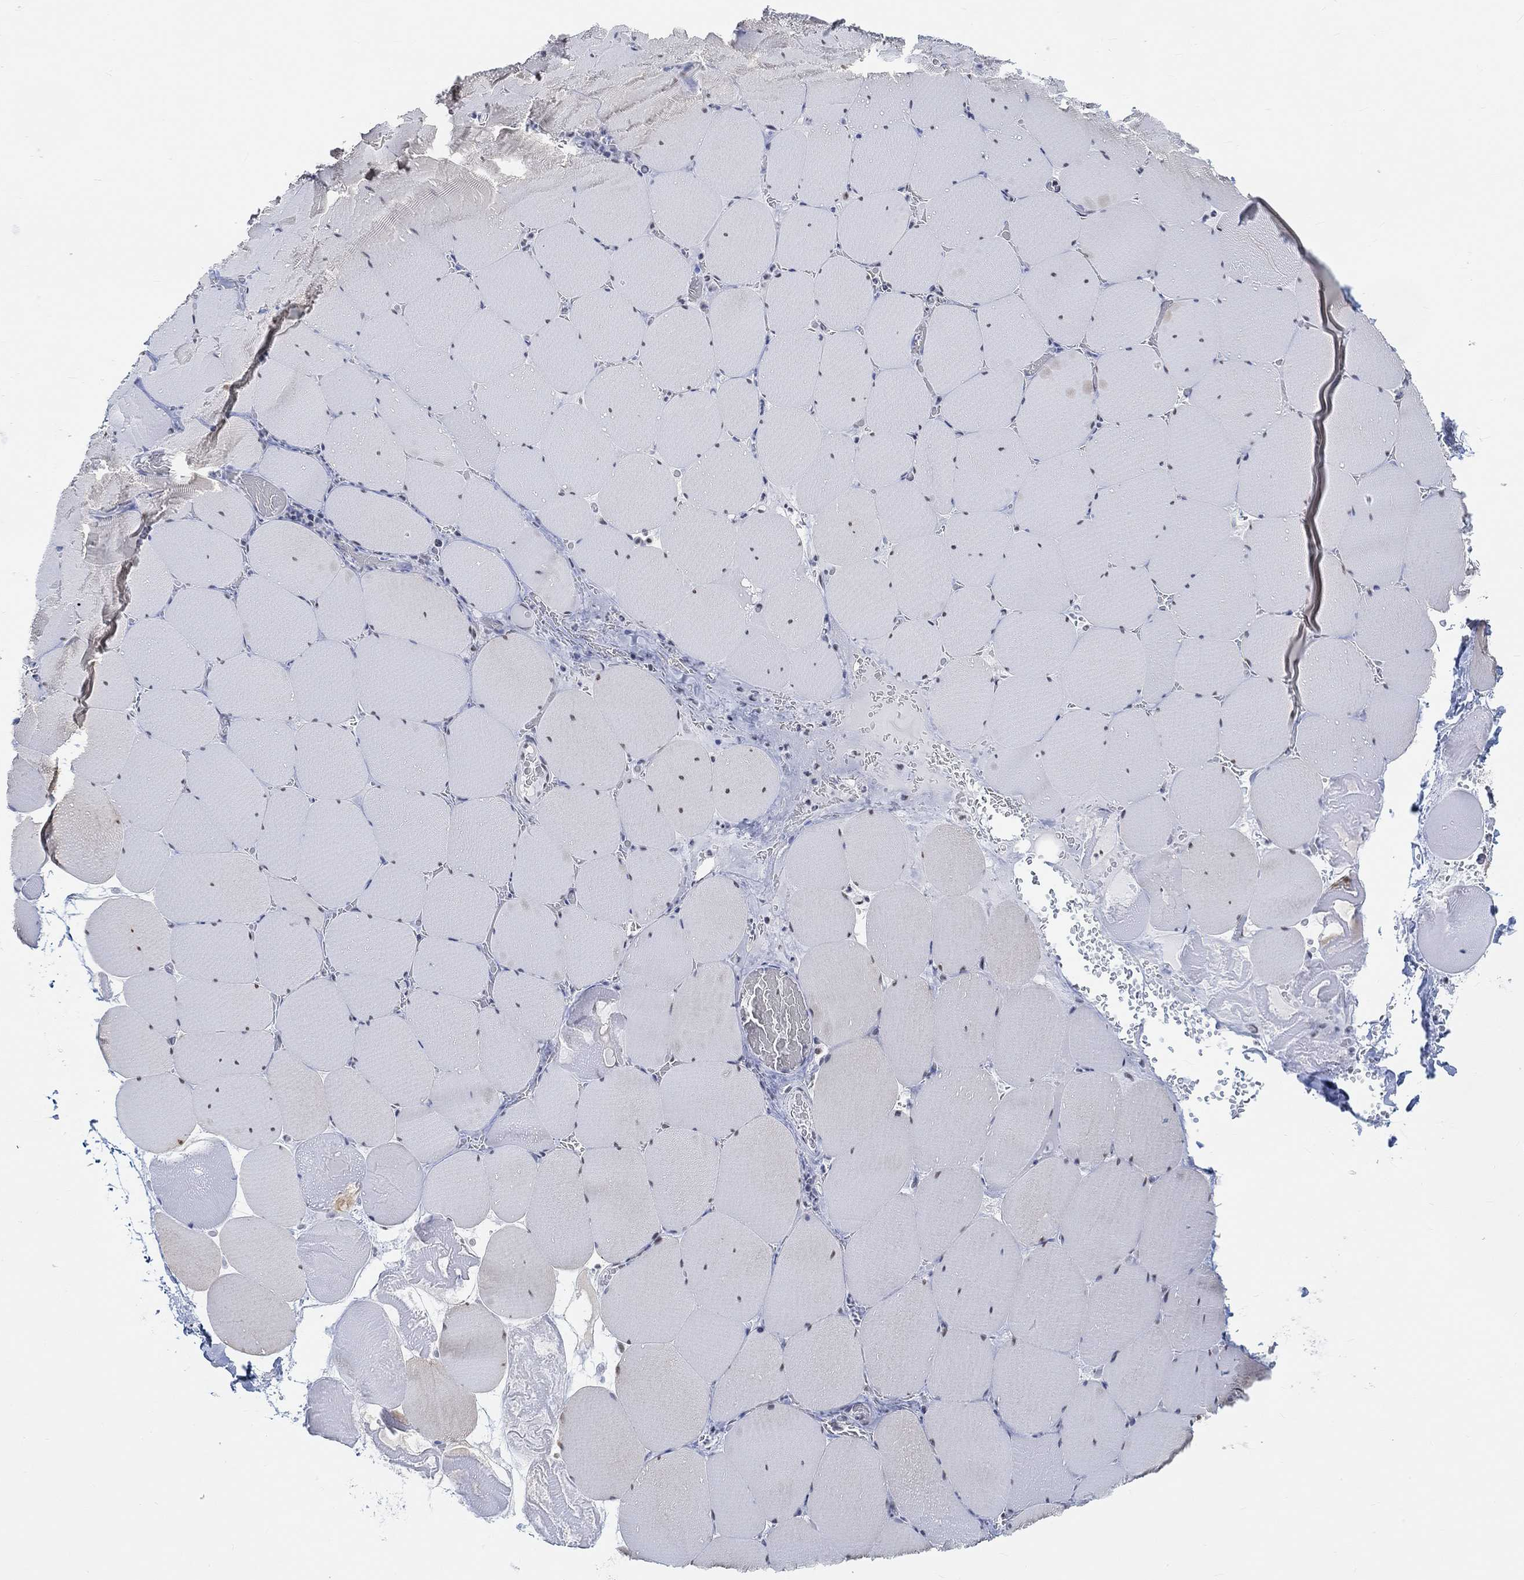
{"staining": {"intensity": "moderate", "quantity": "<25%", "location": "nuclear"}, "tissue": "skeletal muscle", "cell_type": "Myocytes", "image_type": "normal", "snomed": [{"axis": "morphology", "description": "Normal tissue, NOS"}, {"axis": "morphology", "description": "Malignant melanoma, Metastatic site"}, {"axis": "topography", "description": "Skeletal muscle"}], "caption": "Immunohistochemistry (IHC) histopathology image of normal skeletal muscle: skeletal muscle stained using immunohistochemistry (IHC) exhibits low levels of moderate protein expression localized specifically in the nuclear of myocytes, appearing as a nuclear brown color.", "gene": "PURG", "patient": {"sex": "male", "age": 50}}